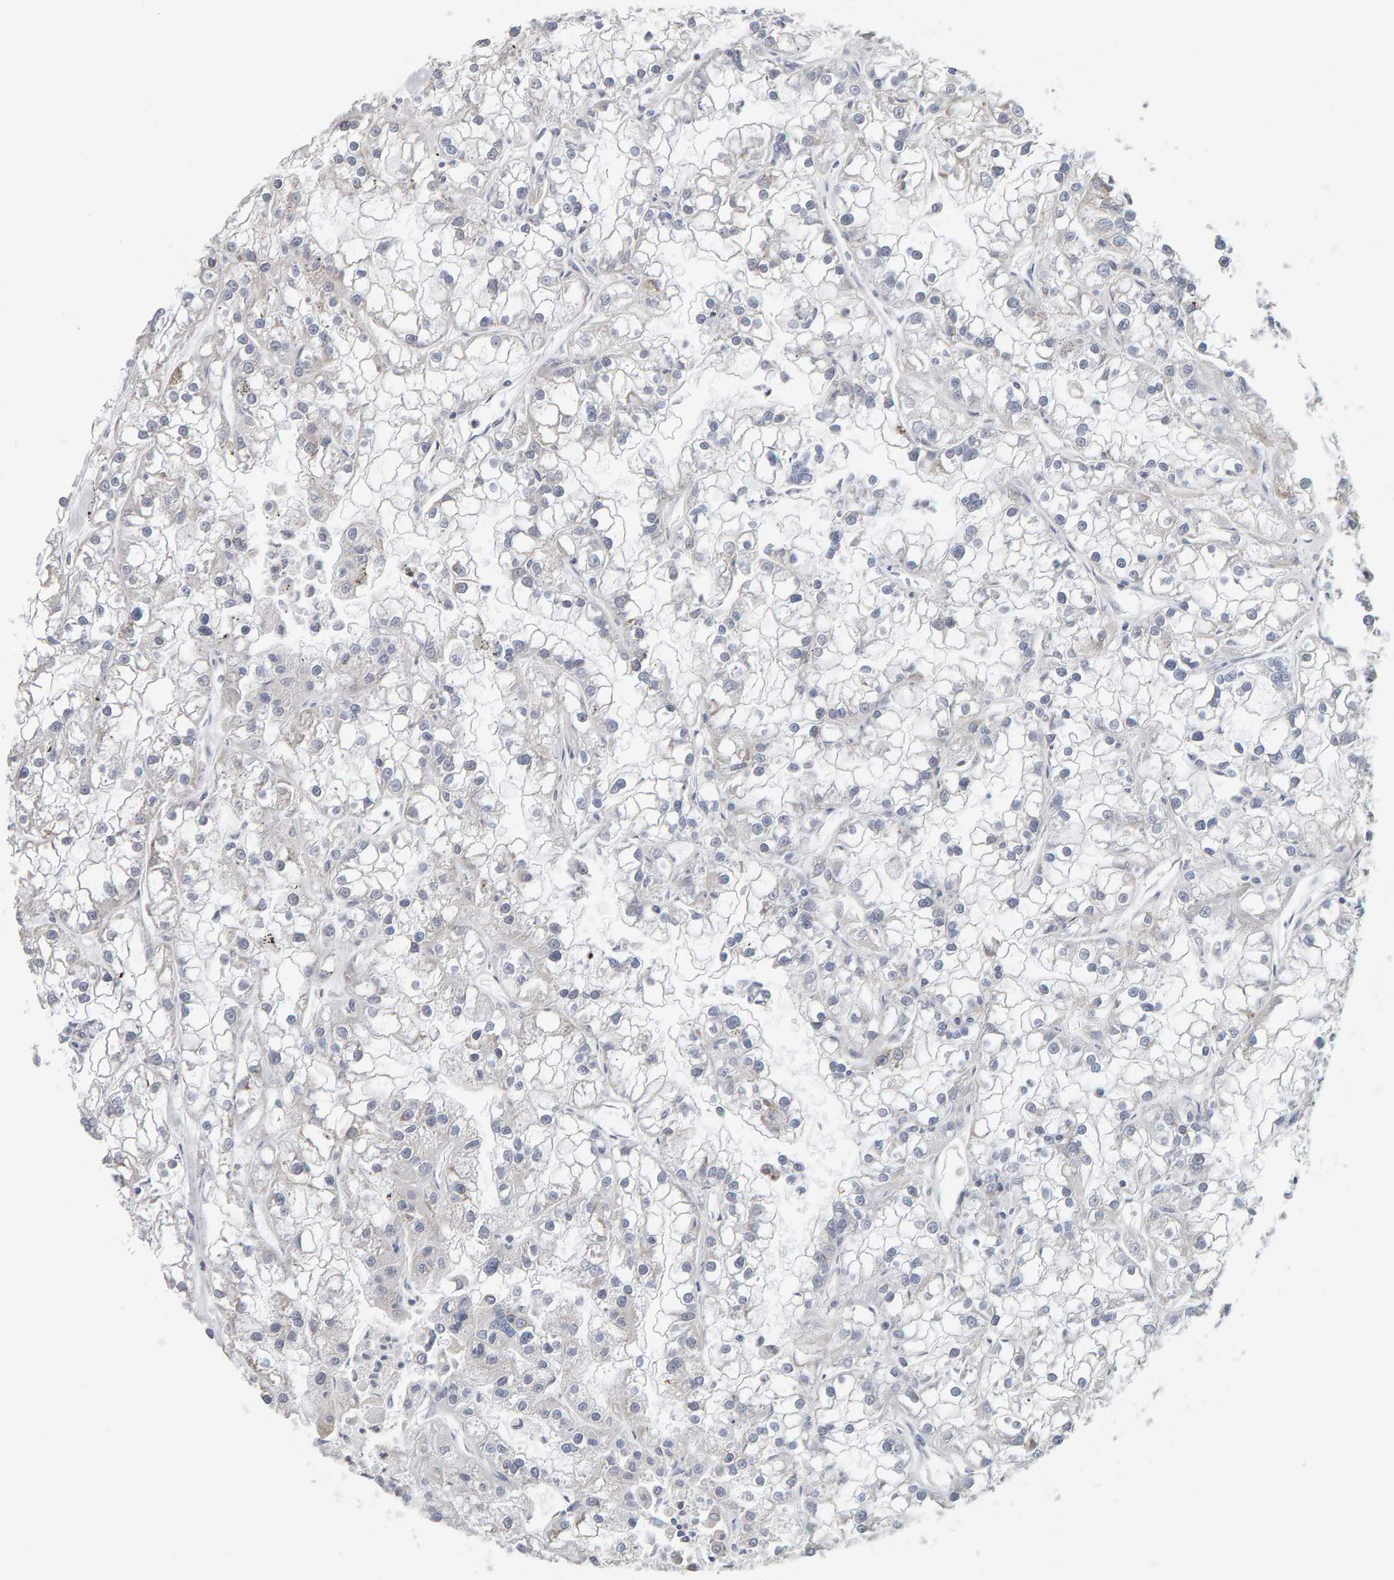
{"staining": {"intensity": "weak", "quantity": "25%-75%", "location": "cytoplasmic/membranous"}, "tissue": "renal cancer", "cell_type": "Tumor cells", "image_type": "cancer", "snomed": [{"axis": "morphology", "description": "Adenocarcinoma, NOS"}, {"axis": "topography", "description": "Kidney"}], "caption": "Immunohistochemistry (IHC) image of neoplastic tissue: human renal cancer stained using IHC shows low levels of weak protein expression localized specifically in the cytoplasmic/membranous of tumor cells, appearing as a cytoplasmic/membranous brown color.", "gene": "ADHFE1", "patient": {"sex": "female", "age": 52}}